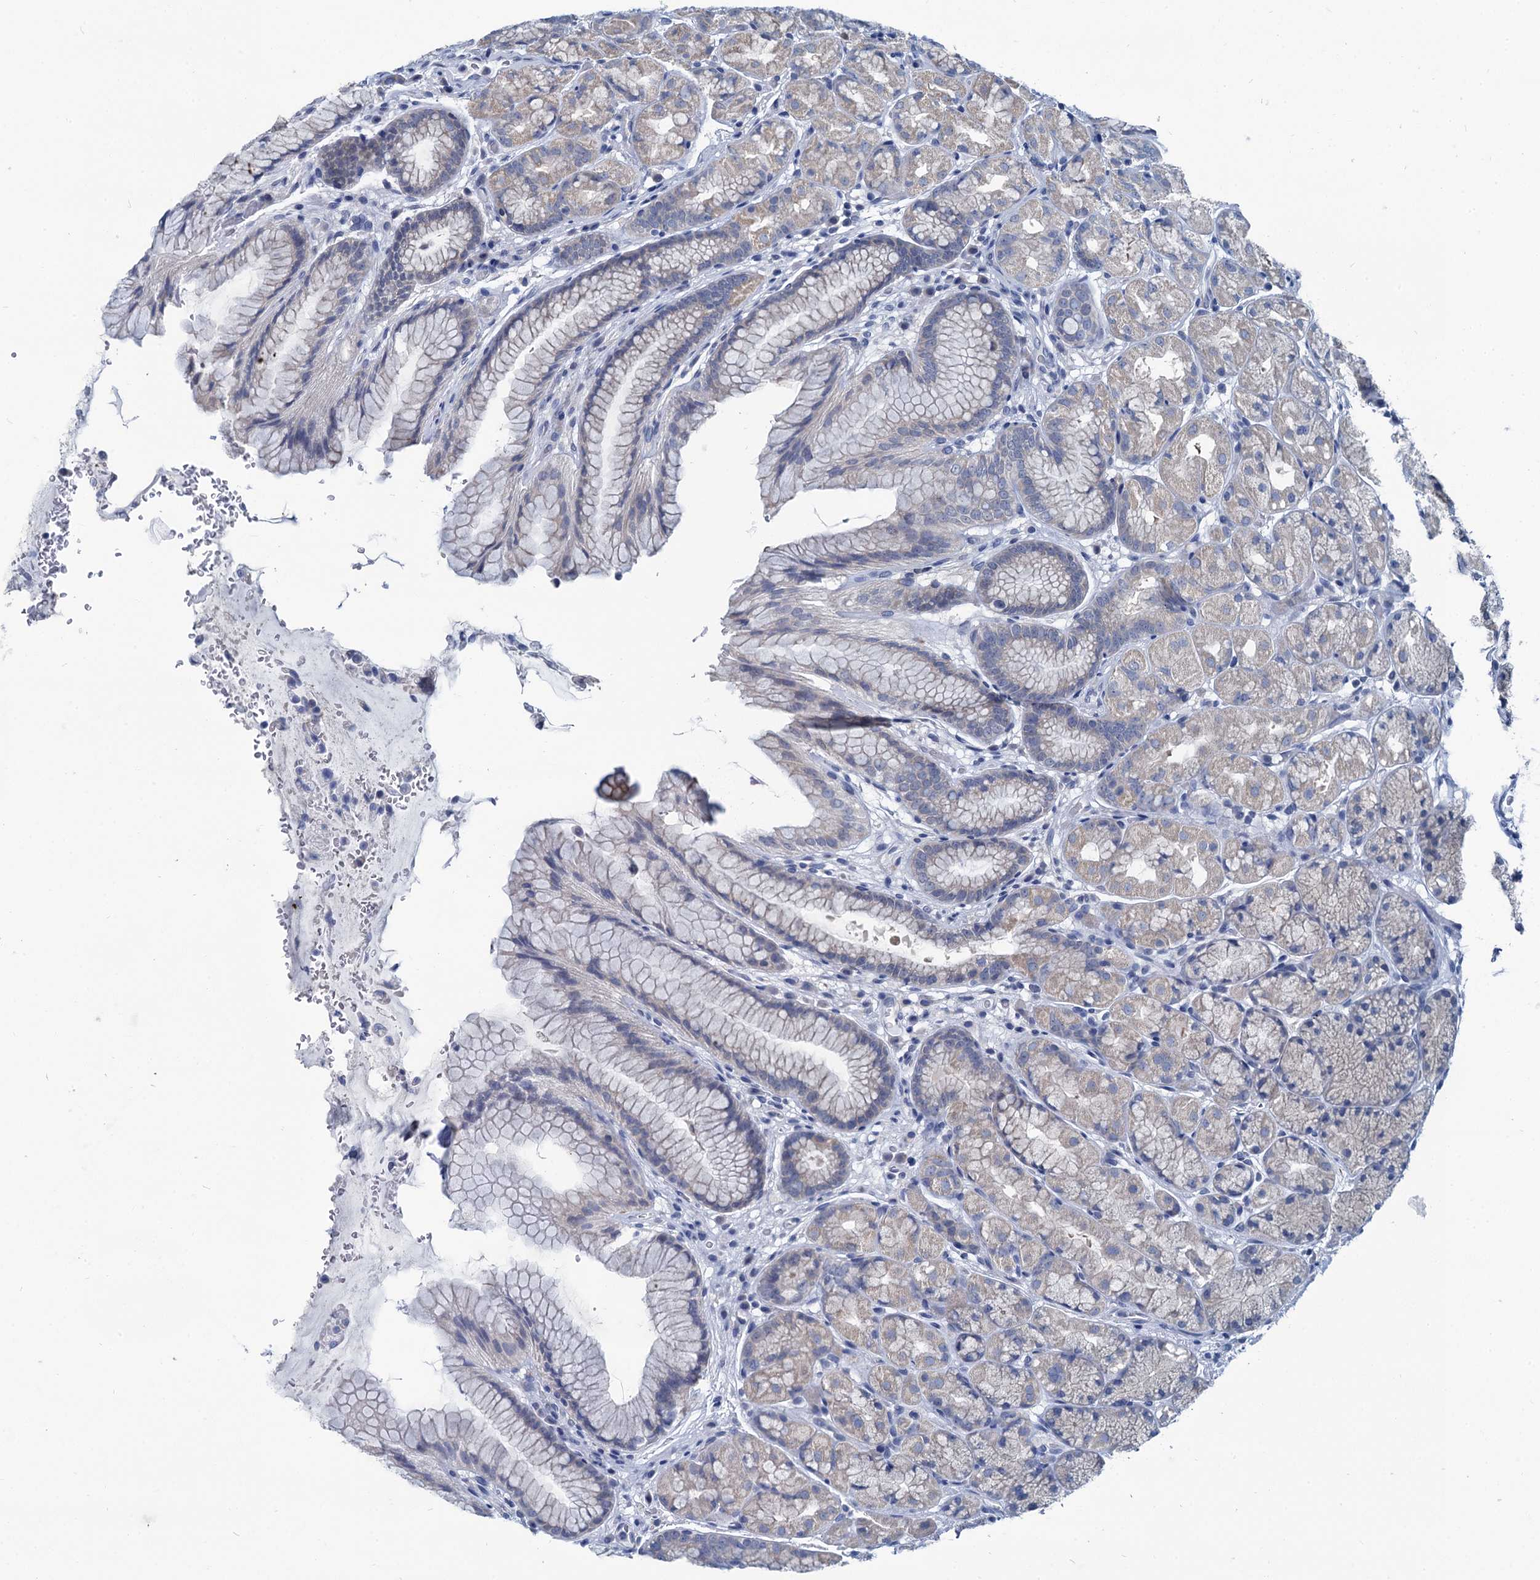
{"staining": {"intensity": "weak", "quantity": "<25%", "location": "cytoplasmic/membranous"}, "tissue": "stomach", "cell_type": "Glandular cells", "image_type": "normal", "snomed": [{"axis": "morphology", "description": "Normal tissue, NOS"}, {"axis": "topography", "description": "Stomach"}], "caption": "Immunohistochemical staining of normal human stomach reveals no significant staining in glandular cells.", "gene": "MIOX", "patient": {"sex": "male", "age": 63}}